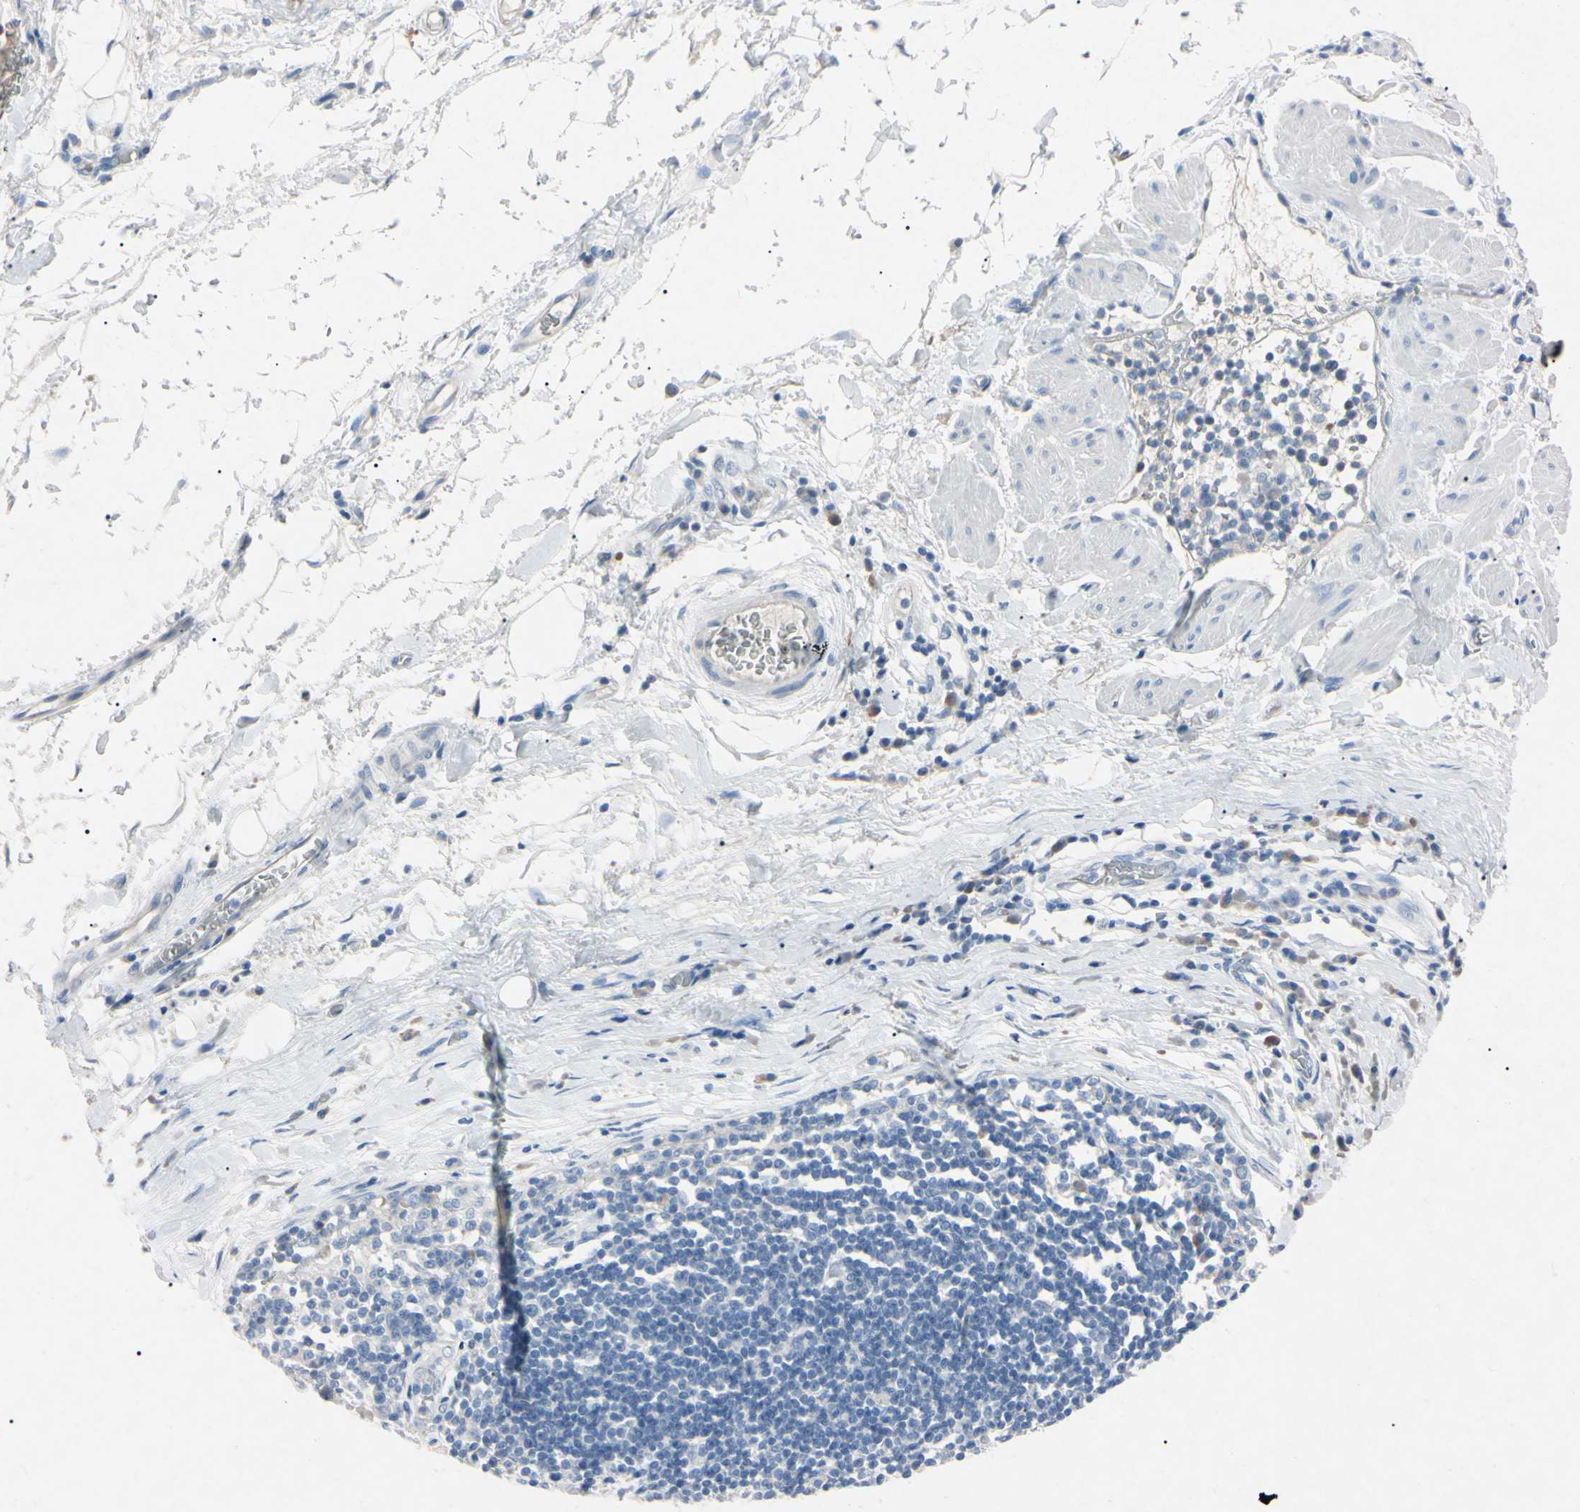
{"staining": {"intensity": "negative", "quantity": "none", "location": "none"}, "tissue": "adipose tissue", "cell_type": "Adipocytes", "image_type": "normal", "snomed": [{"axis": "morphology", "description": "Normal tissue, NOS"}, {"axis": "morphology", "description": "Adenocarcinoma, NOS"}, {"axis": "topography", "description": "Esophagus"}], "caption": "This histopathology image is of normal adipose tissue stained with immunohistochemistry to label a protein in brown with the nuclei are counter-stained blue. There is no expression in adipocytes.", "gene": "ELN", "patient": {"sex": "male", "age": 62}}